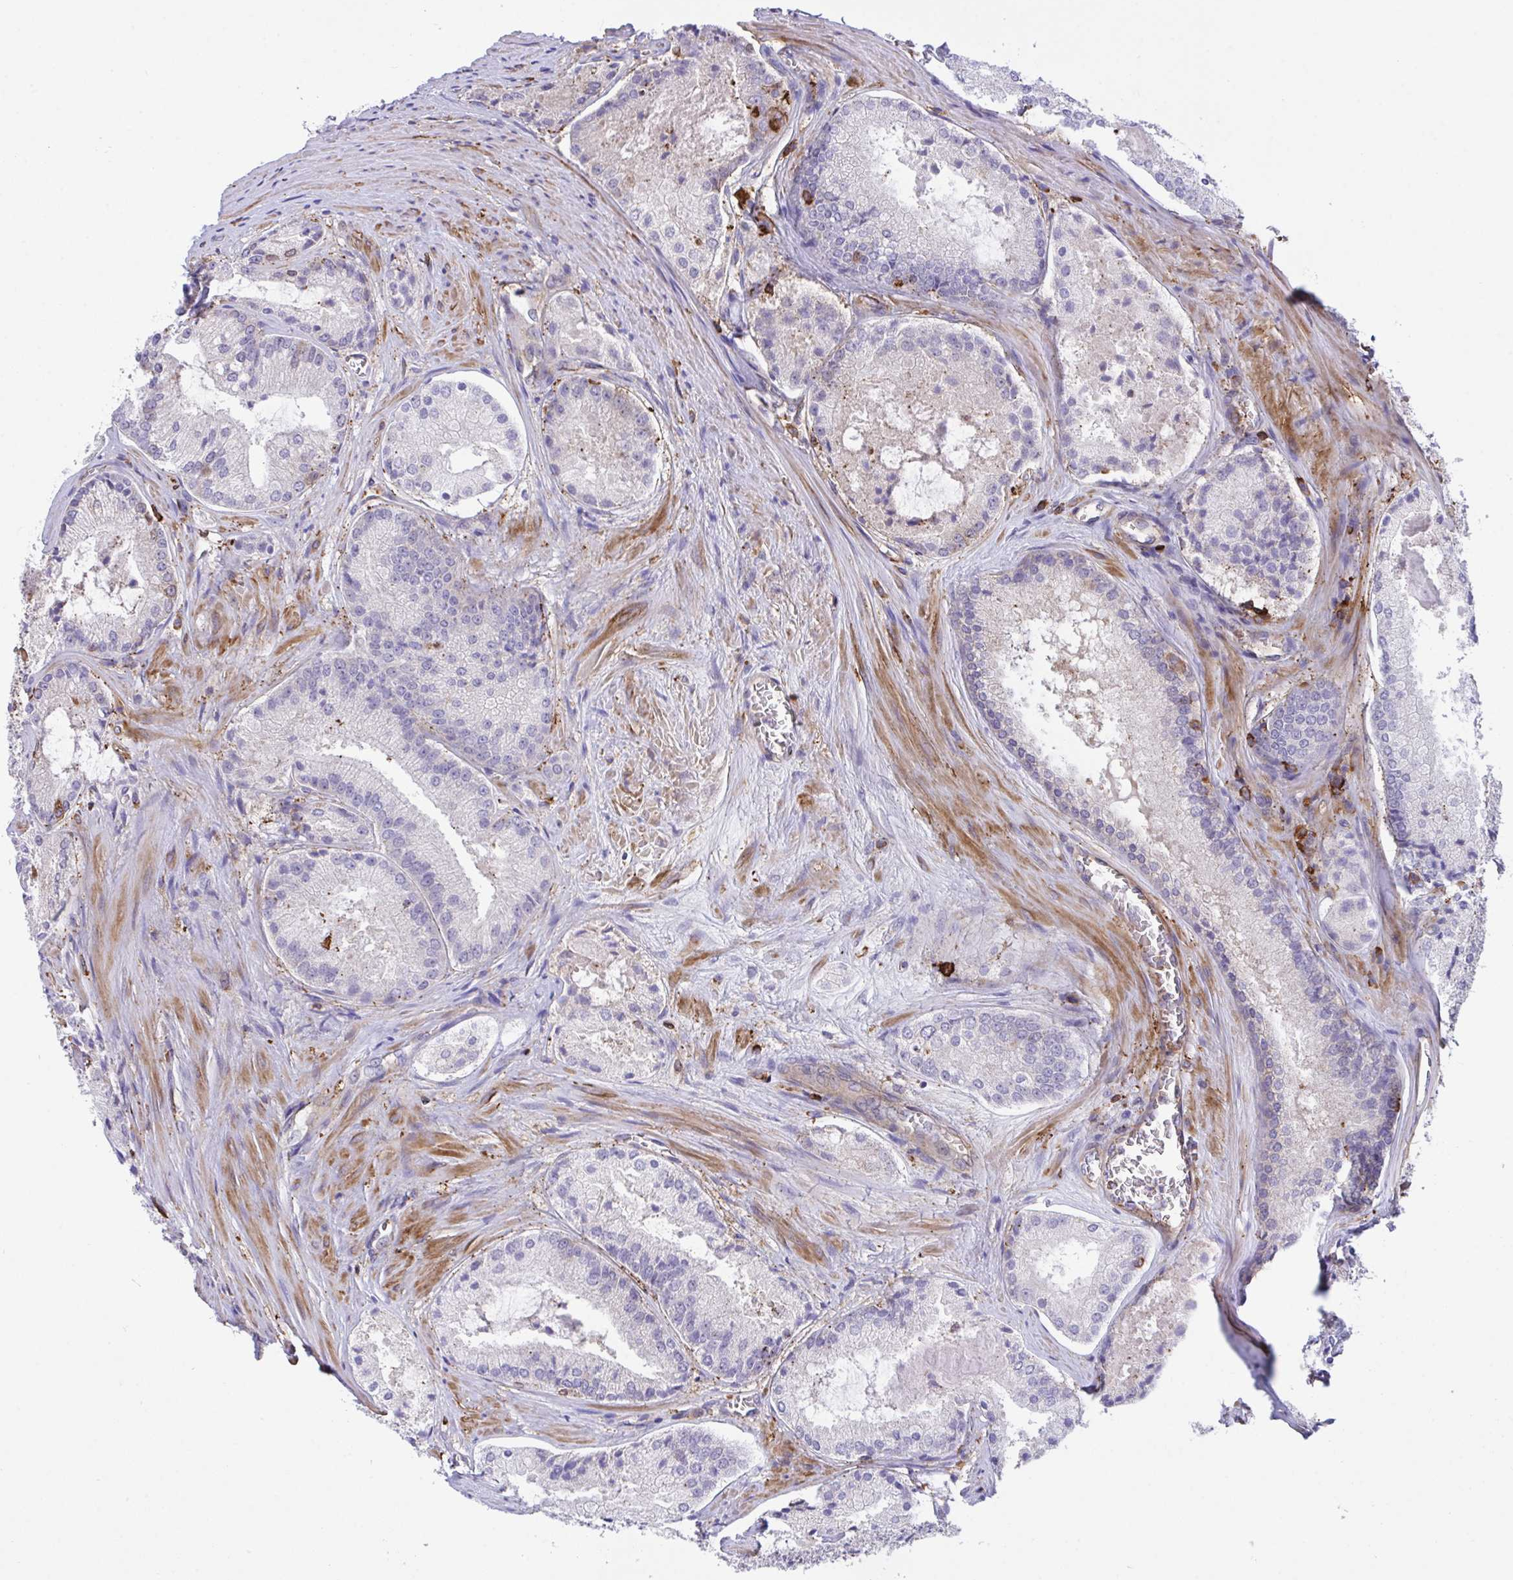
{"staining": {"intensity": "weak", "quantity": "<25%", "location": "cytoplasmic/membranous"}, "tissue": "prostate cancer", "cell_type": "Tumor cells", "image_type": "cancer", "snomed": [{"axis": "morphology", "description": "Adenocarcinoma, High grade"}, {"axis": "topography", "description": "Prostate"}], "caption": "Tumor cells are negative for protein expression in human prostate cancer (adenocarcinoma (high-grade)).", "gene": "PPIH", "patient": {"sex": "male", "age": 73}}